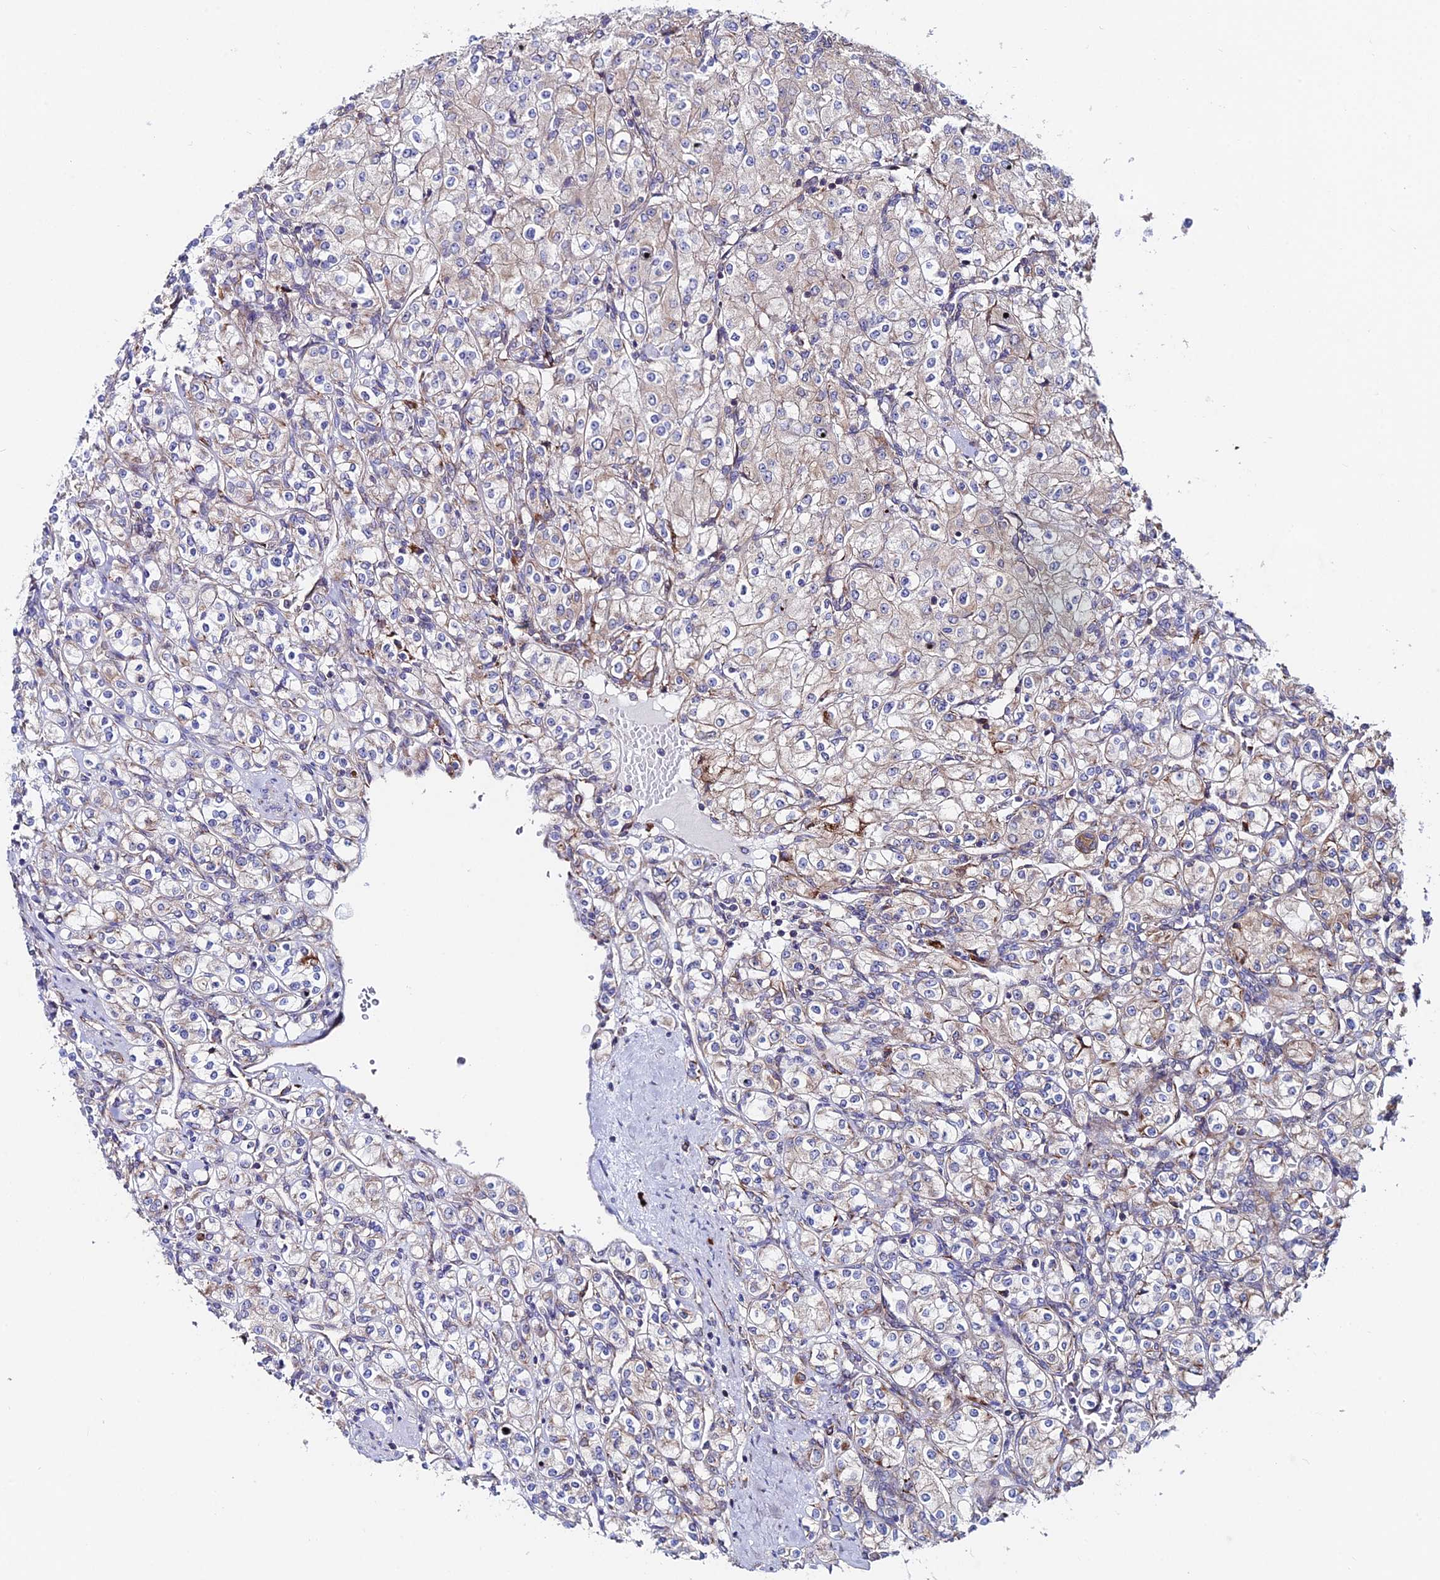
{"staining": {"intensity": "weak", "quantity": "25%-75%", "location": "cytoplasmic/membranous"}, "tissue": "renal cancer", "cell_type": "Tumor cells", "image_type": "cancer", "snomed": [{"axis": "morphology", "description": "Adenocarcinoma, NOS"}, {"axis": "topography", "description": "Kidney"}], "caption": "A micrograph of renal cancer stained for a protein demonstrates weak cytoplasmic/membranous brown staining in tumor cells. (Brightfield microscopy of DAB IHC at high magnification).", "gene": "EIF3K", "patient": {"sex": "male", "age": 77}}